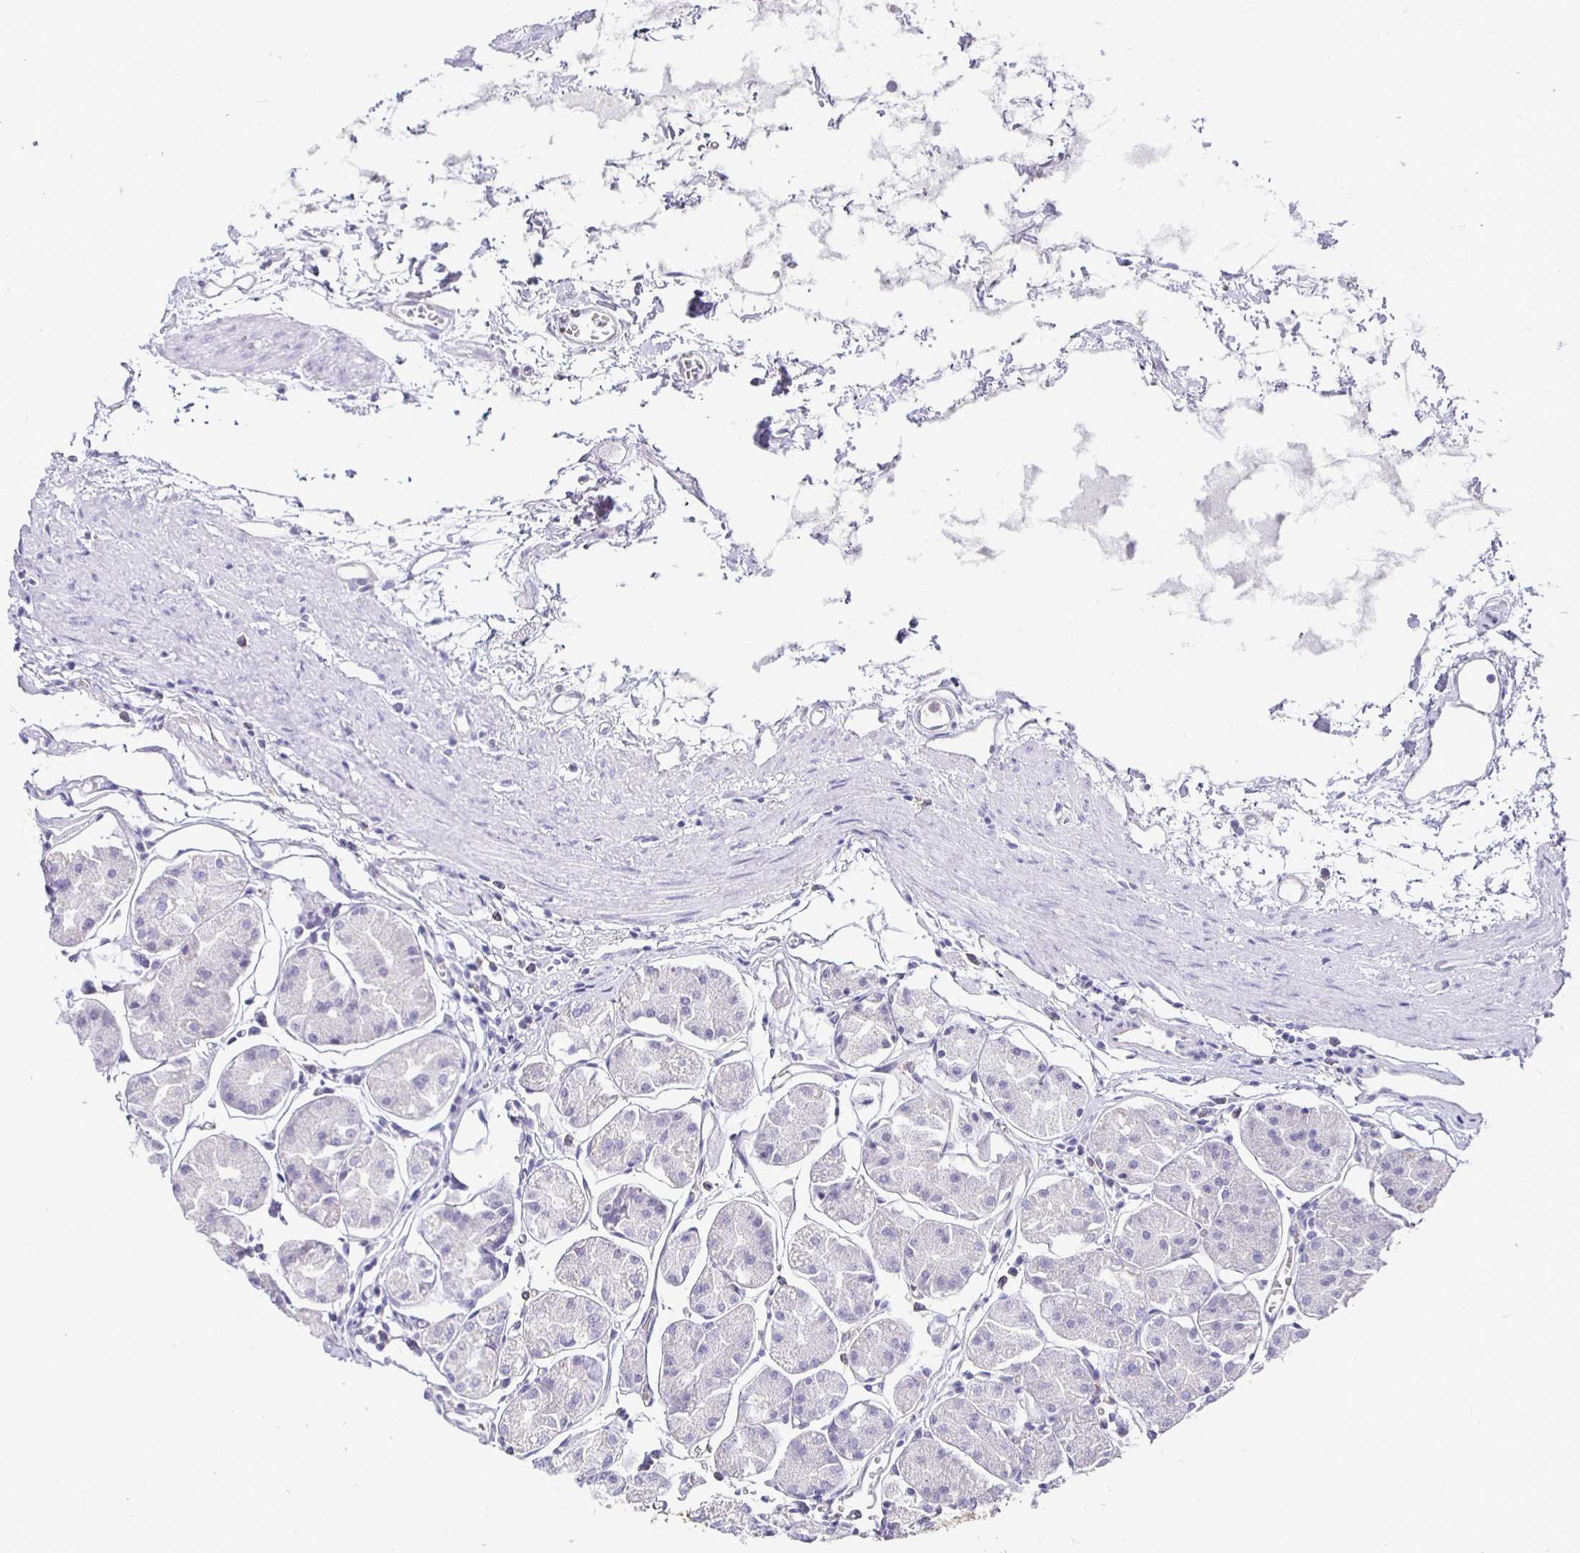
{"staining": {"intensity": "negative", "quantity": "none", "location": "none"}, "tissue": "stomach", "cell_type": "Glandular cells", "image_type": "normal", "snomed": [{"axis": "morphology", "description": "Normal tissue, NOS"}, {"axis": "topography", "description": "Stomach"}], "caption": "Immunohistochemistry (IHC) histopathology image of benign stomach: human stomach stained with DAB (3,3'-diaminobenzidine) displays no significant protein expression in glandular cells.", "gene": "SIRPA", "patient": {"sex": "male", "age": 55}}